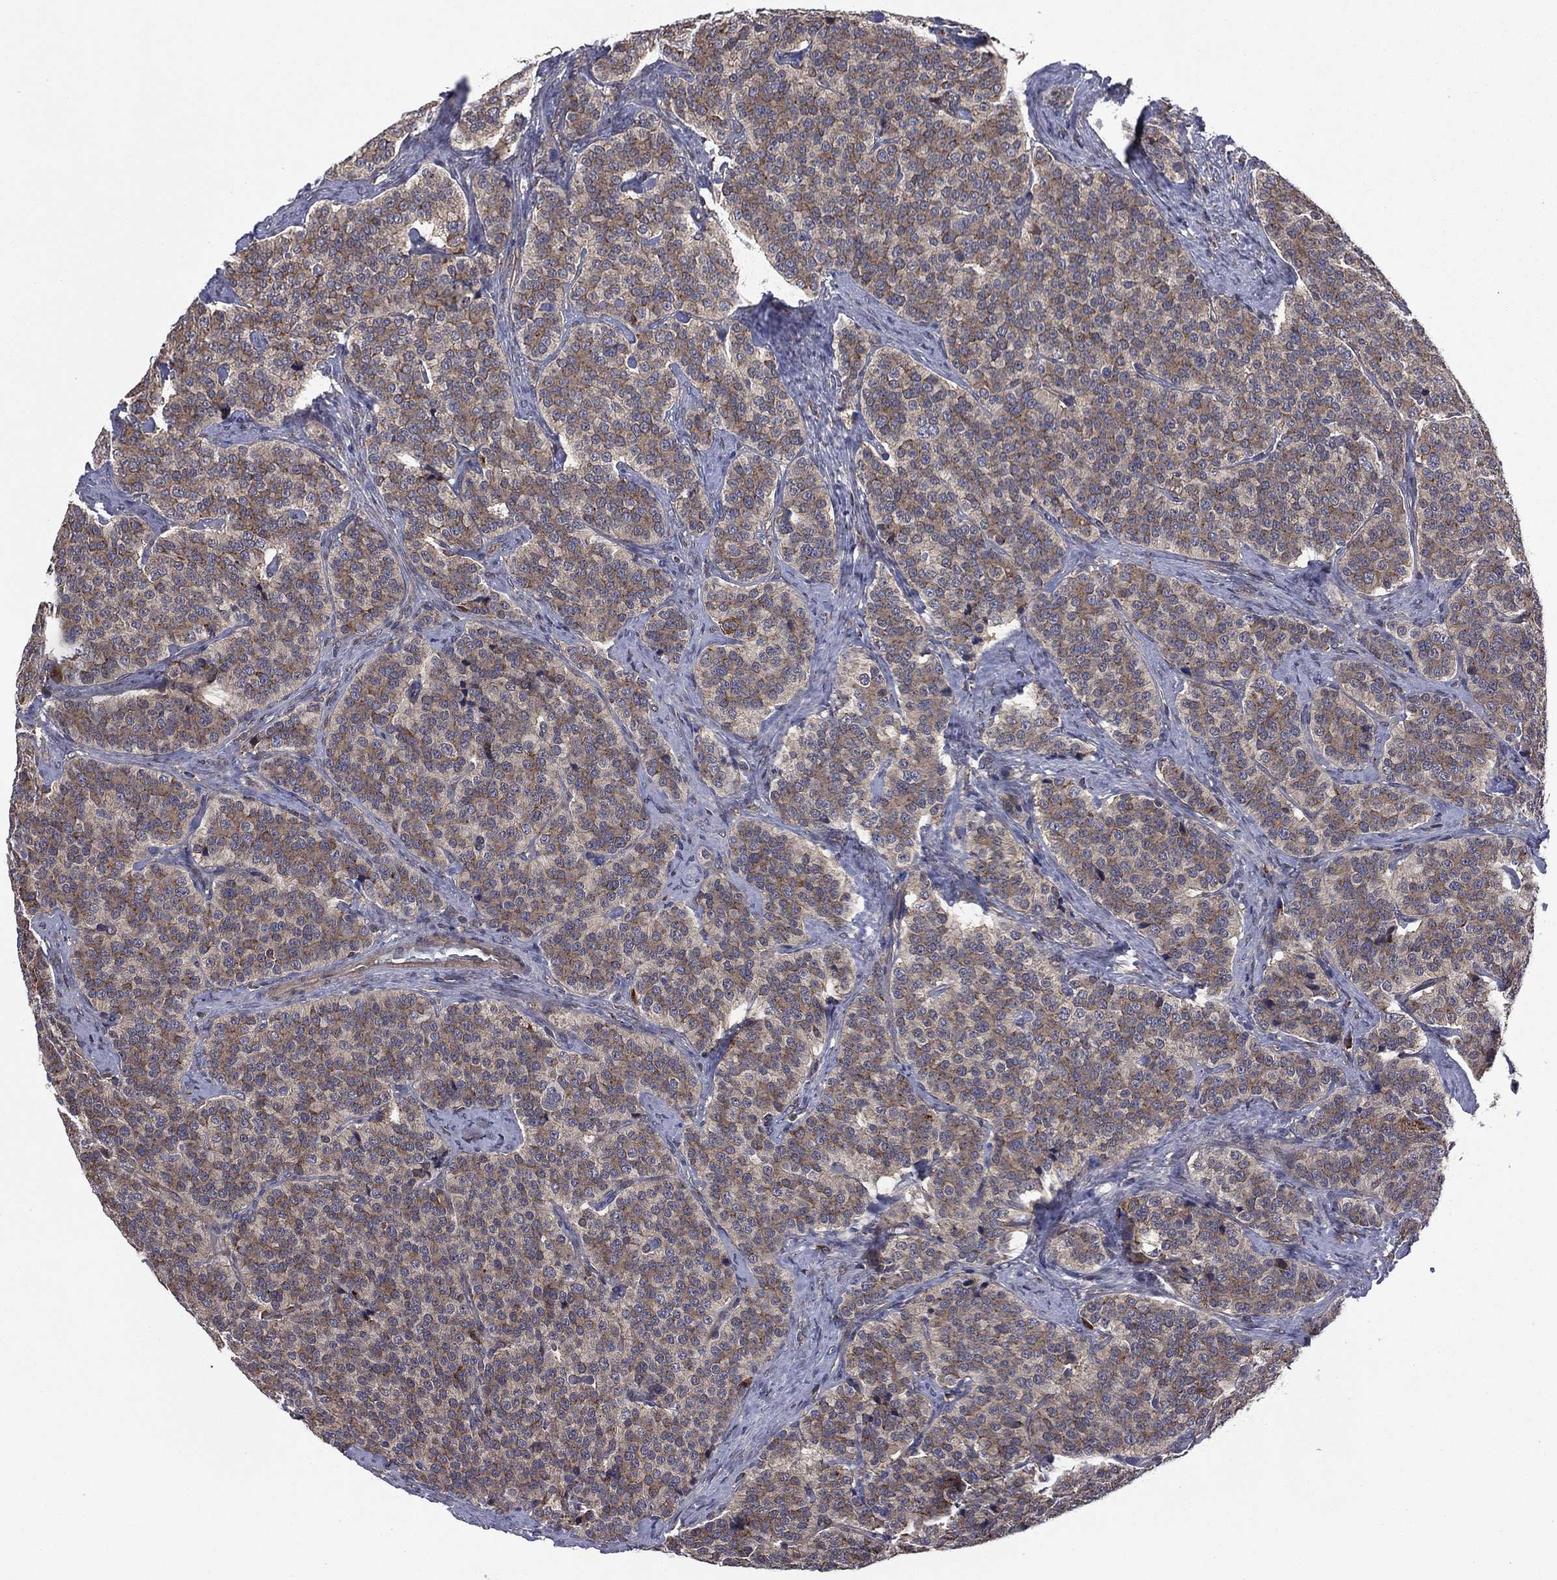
{"staining": {"intensity": "moderate", "quantity": ">75%", "location": "cytoplasmic/membranous"}, "tissue": "carcinoid", "cell_type": "Tumor cells", "image_type": "cancer", "snomed": [{"axis": "morphology", "description": "Carcinoid, malignant, NOS"}, {"axis": "topography", "description": "Small intestine"}], "caption": "Immunohistochemical staining of carcinoid exhibits medium levels of moderate cytoplasmic/membranous protein staining in about >75% of tumor cells.", "gene": "C2orf76", "patient": {"sex": "female", "age": 58}}